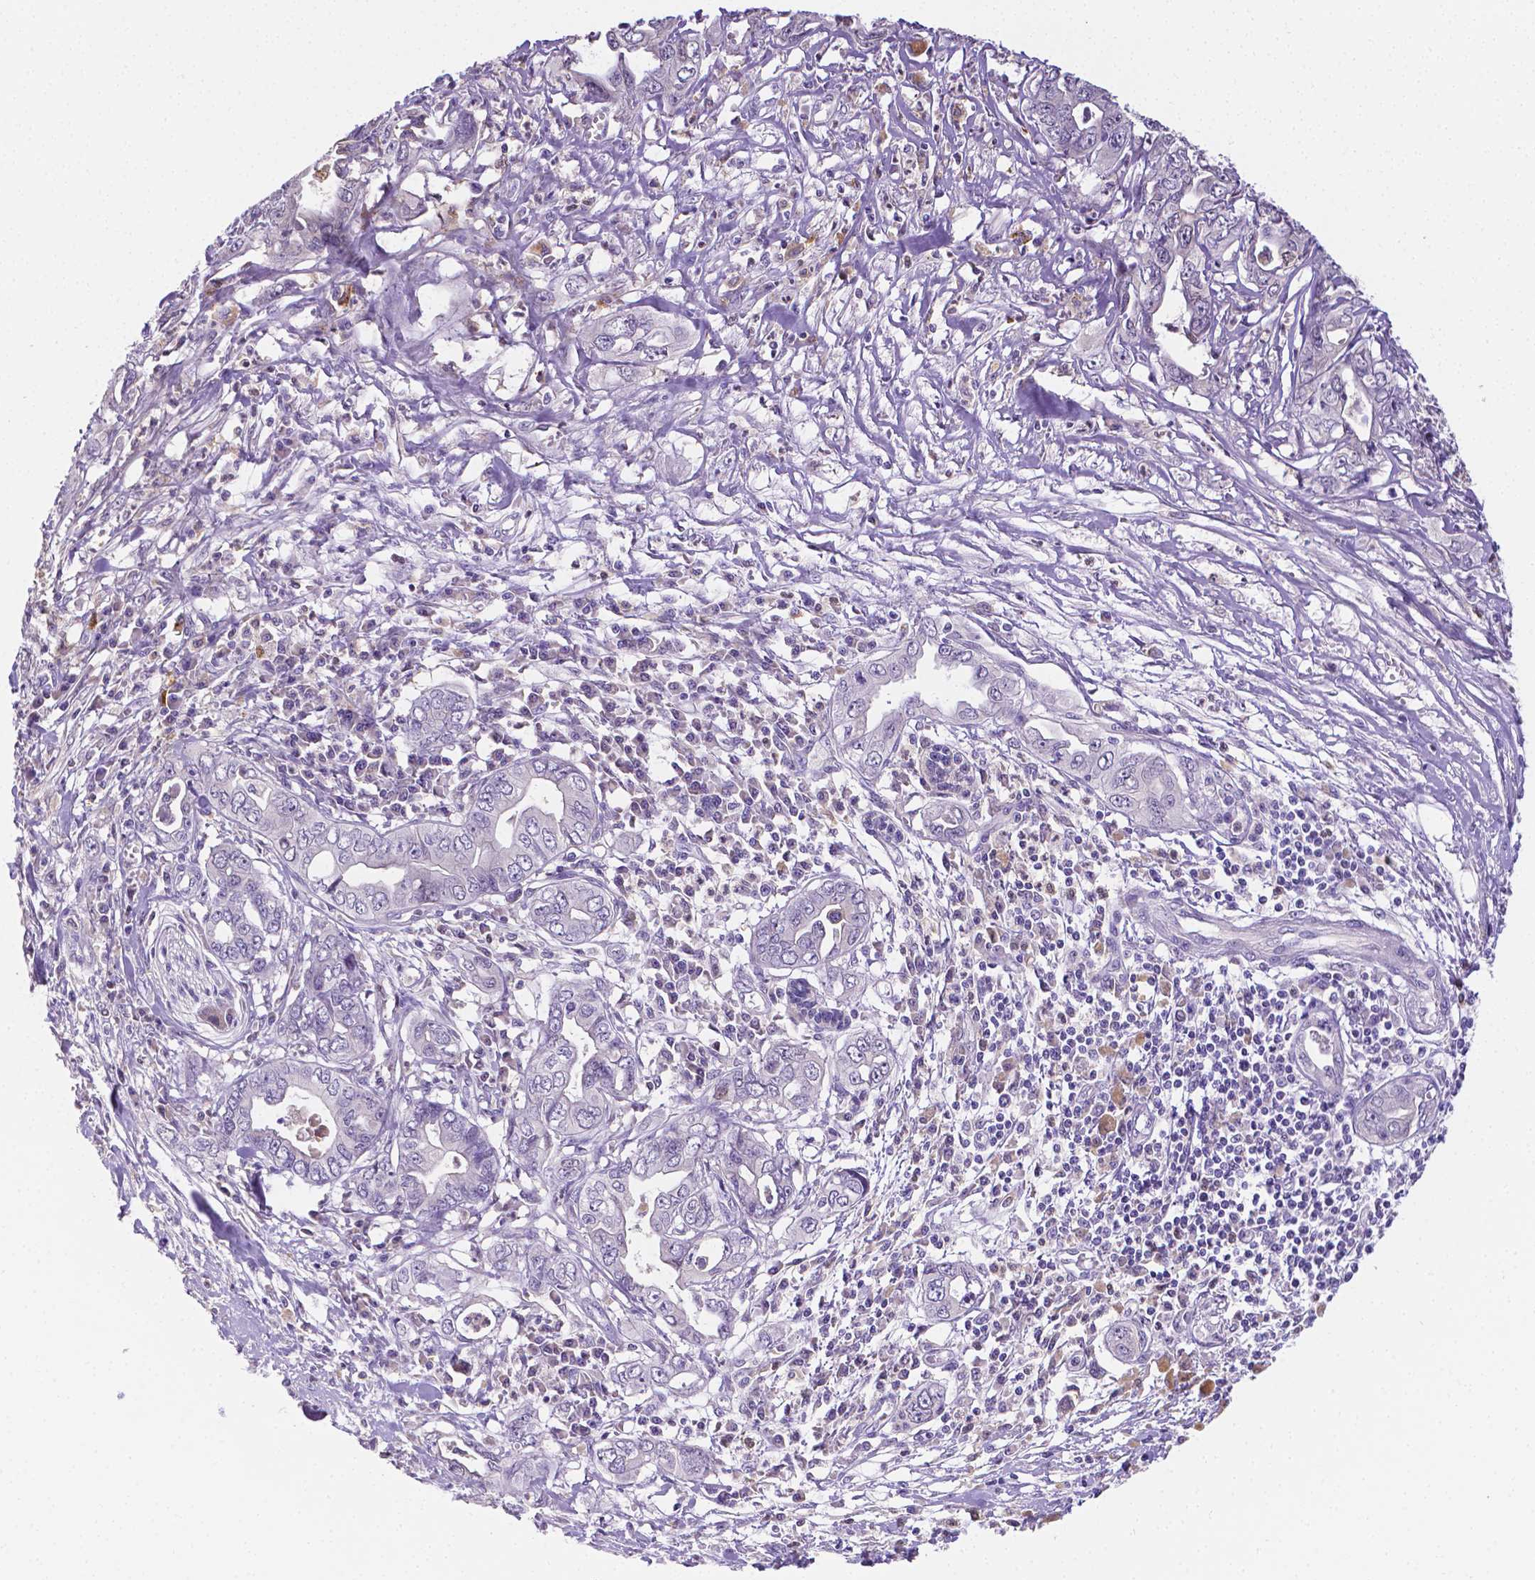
{"staining": {"intensity": "weak", "quantity": "<25%", "location": "nuclear"}, "tissue": "pancreatic cancer", "cell_type": "Tumor cells", "image_type": "cancer", "snomed": [{"axis": "morphology", "description": "Adenocarcinoma, NOS"}, {"axis": "topography", "description": "Pancreas"}], "caption": "The image displays no significant staining in tumor cells of adenocarcinoma (pancreatic).", "gene": "NXPH2", "patient": {"sex": "male", "age": 68}}